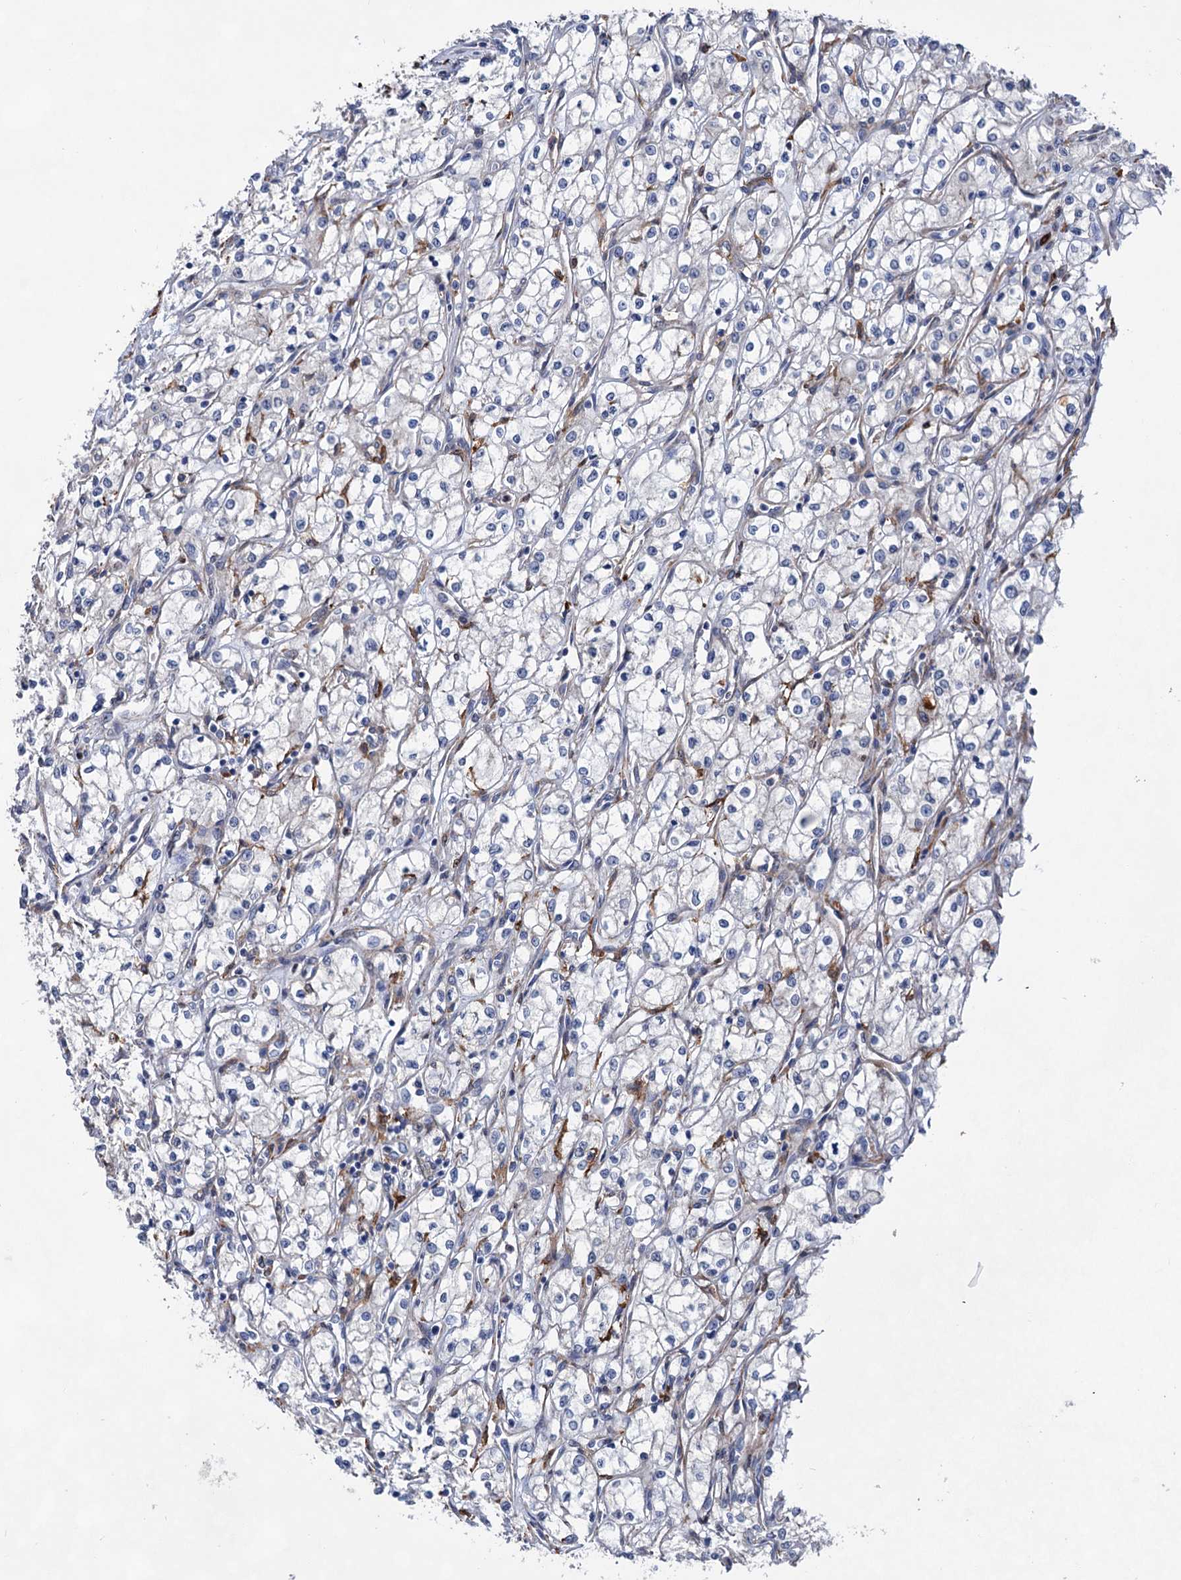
{"staining": {"intensity": "negative", "quantity": "none", "location": "none"}, "tissue": "renal cancer", "cell_type": "Tumor cells", "image_type": "cancer", "snomed": [{"axis": "morphology", "description": "Adenocarcinoma, NOS"}, {"axis": "topography", "description": "Kidney"}], "caption": "Immunohistochemistry histopathology image of adenocarcinoma (renal) stained for a protein (brown), which reveals no expression in tumor cells.", "gene": "TMTC3", "patient": {"sex": "male", "age": 59}}